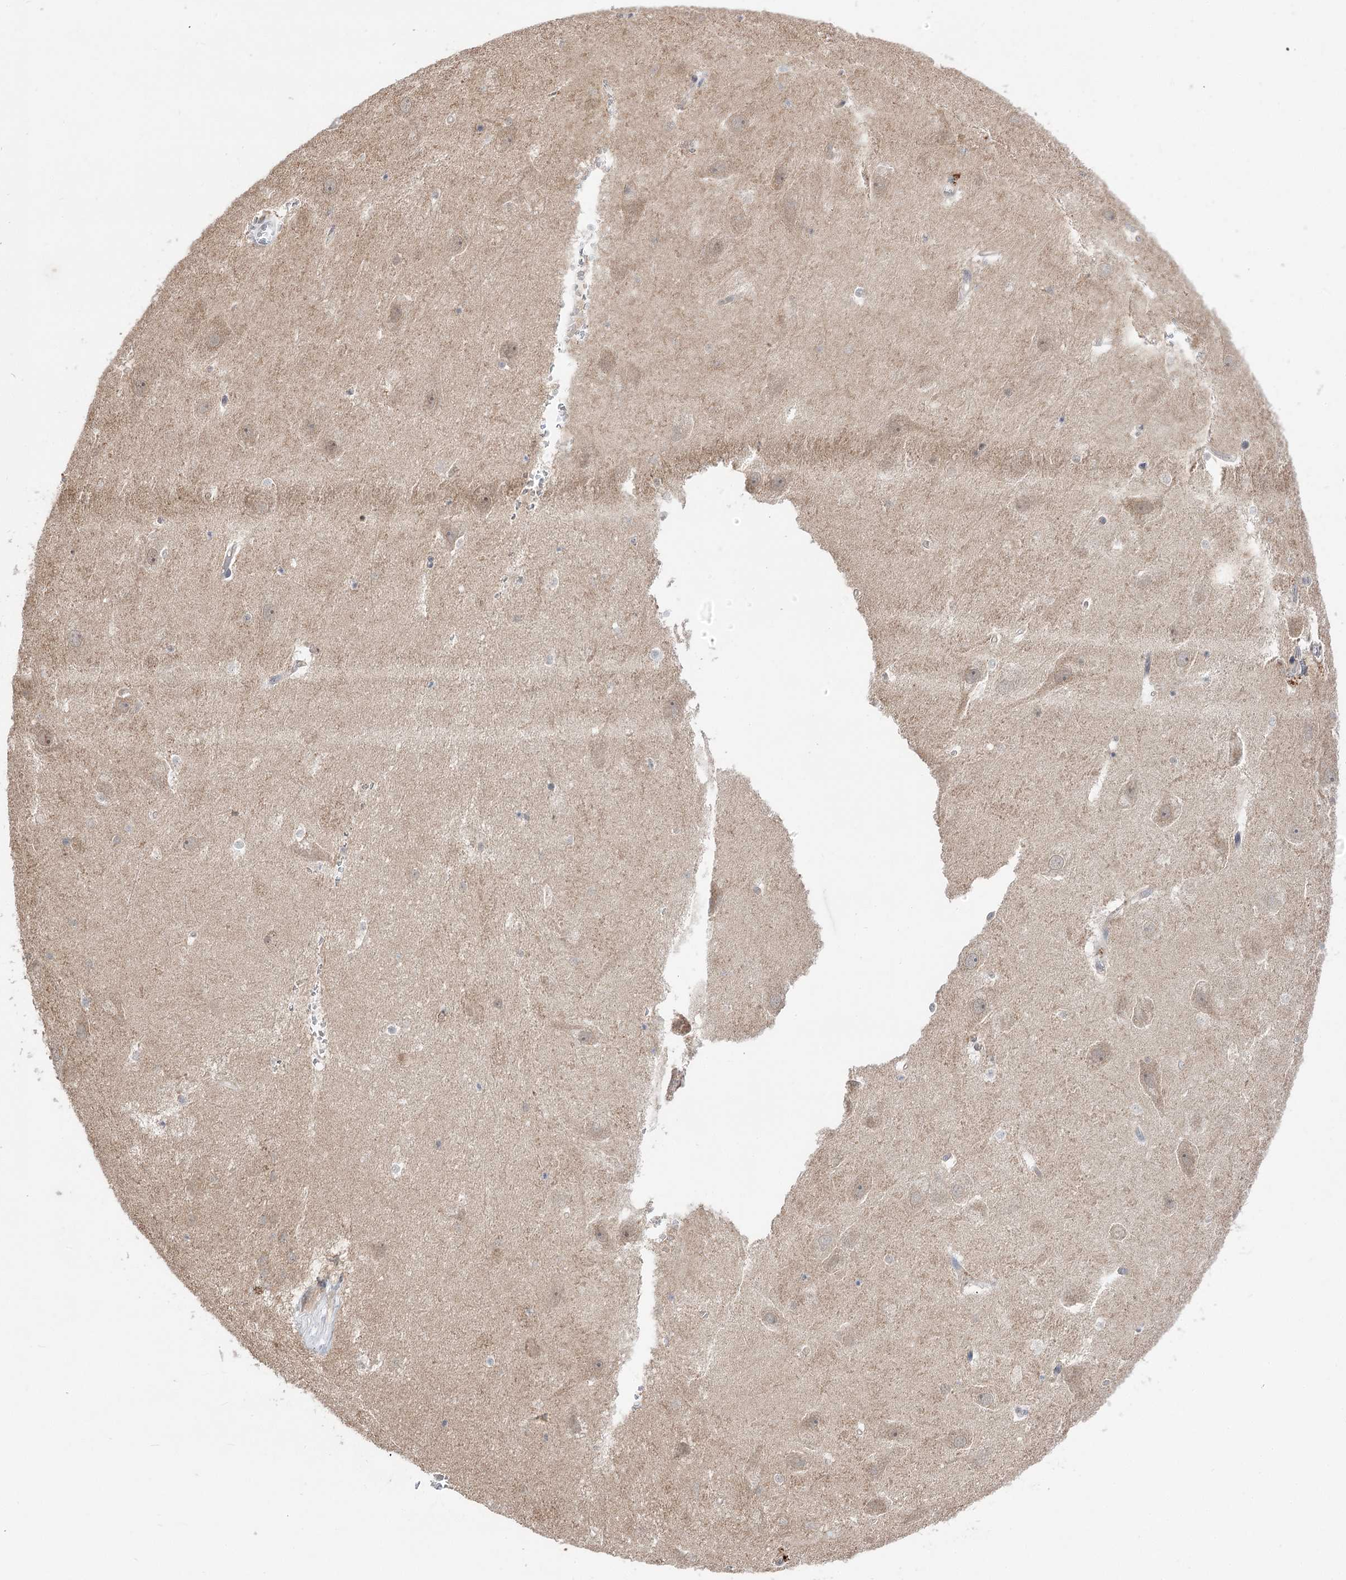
{"staining": {"intensity": "weak", "quantity": "<25%", "location": "cytoplasmic/membranous"}, "tissue": "hippocampus", "cell_type": "Glial cells", "image_type": "normal", "snomed": [{"axis": "morphology", "description": "Normal tissue, NOS"}, {"axis": "topography", "description": "Hippocampus"}], "caption": "Immunohistochemistry (IHC) micrograph of normal hippocampus stained for a protein (brown), which shows no expression in glial cells.", "gene": "HELT", "patient": {"sex": "female", "age": 52}}